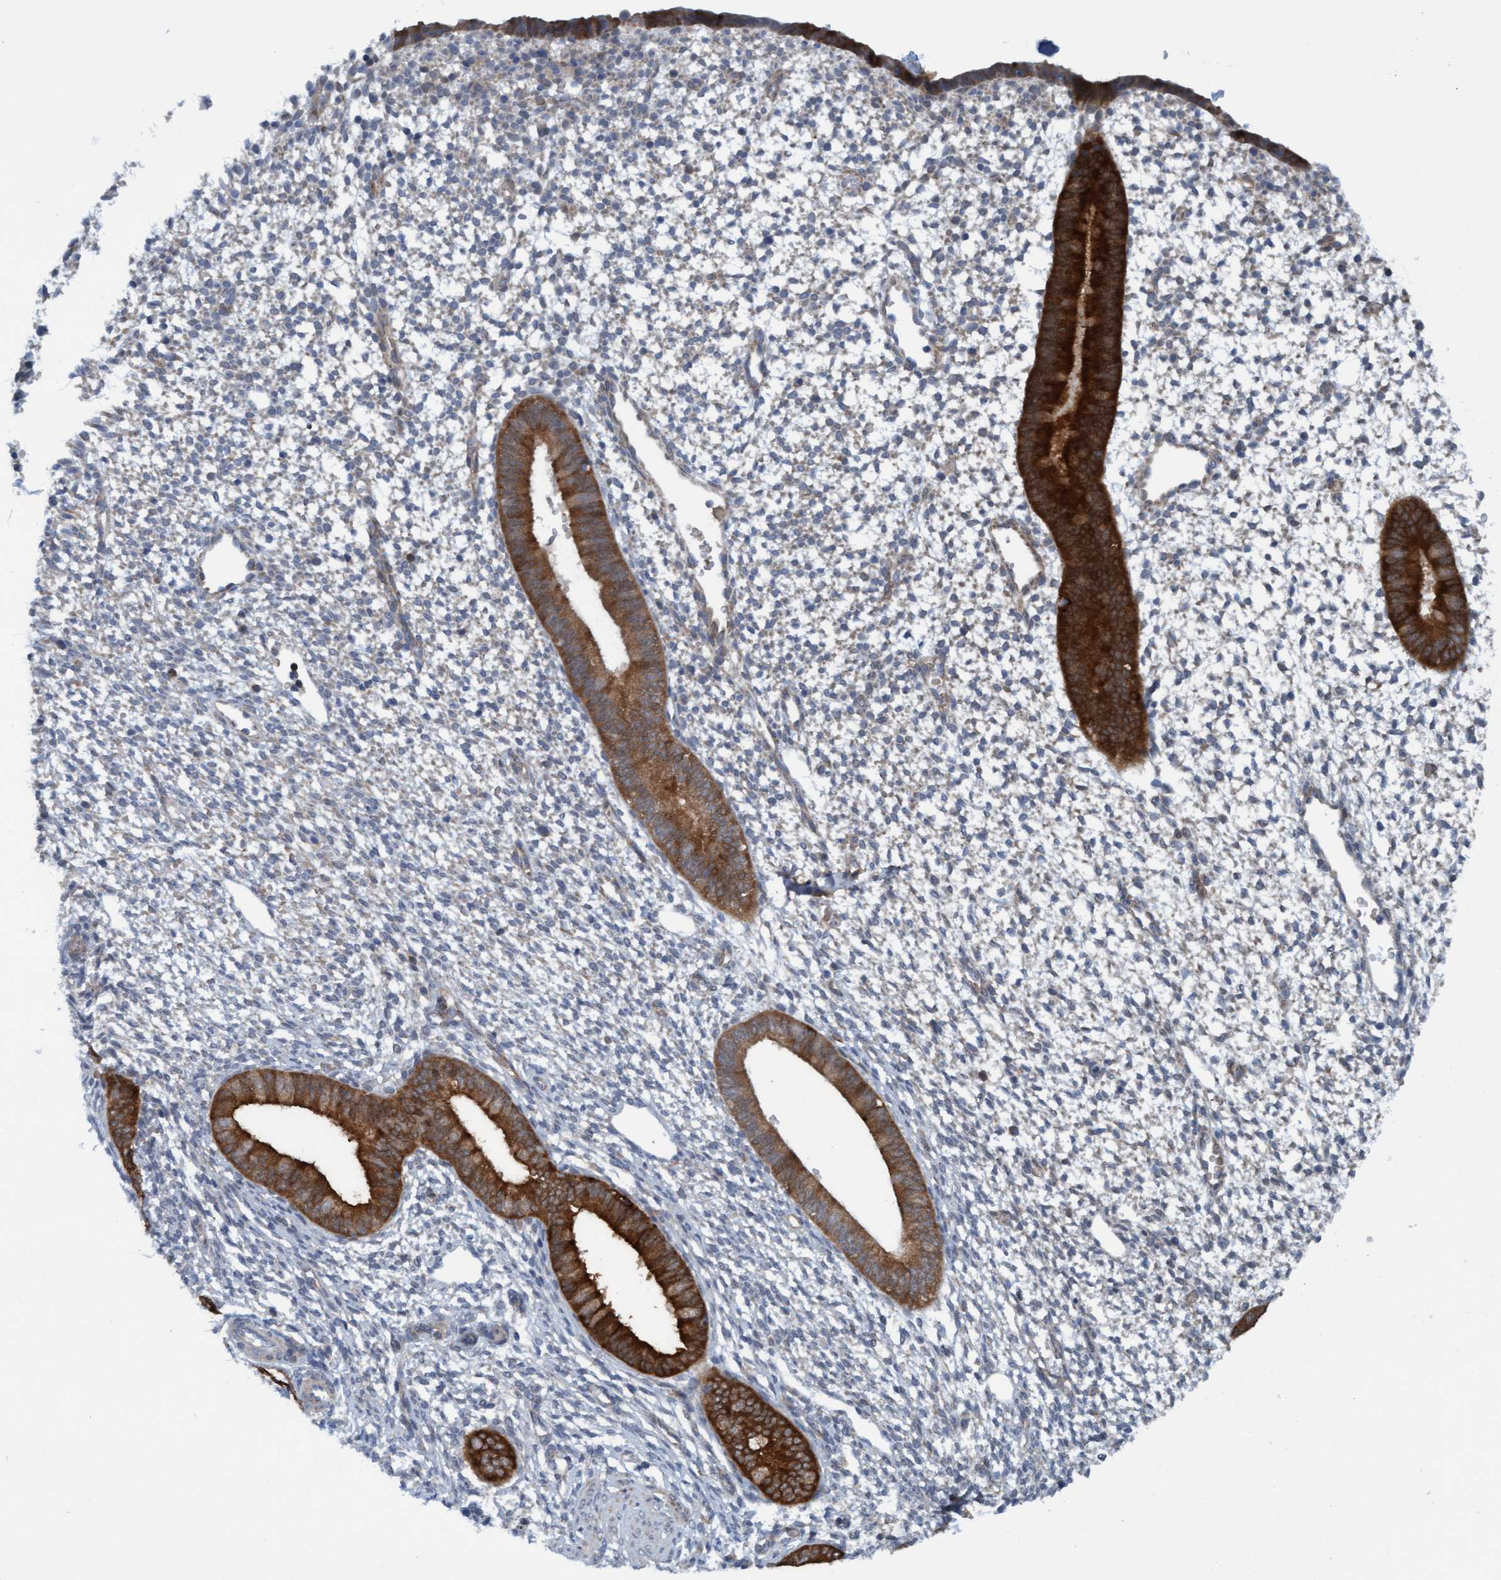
{"staining": {"intensity": "negative", "quantity": "none", "location": "none"}, "tissue": "endometrium", "cell_type": "Cells in endometrial stroma", "image_type": "normal", "snomed": [{"axis": "morphology", "description": "Normal tissue, NOS"}, {"axis": "topography", "description": "Endometrium"}], "caption": "High magnification brightfield microscopy of benign endometrium stained with DAB (3,3'-diaminobenzidine) (brown) and counterstained with hematoxylin (blue): cells in endometrial stroma show no significant staining. Nuclei are stained in blue.", "gene": "KLHL25", "patient": {"sex": "female", "age": 46}}